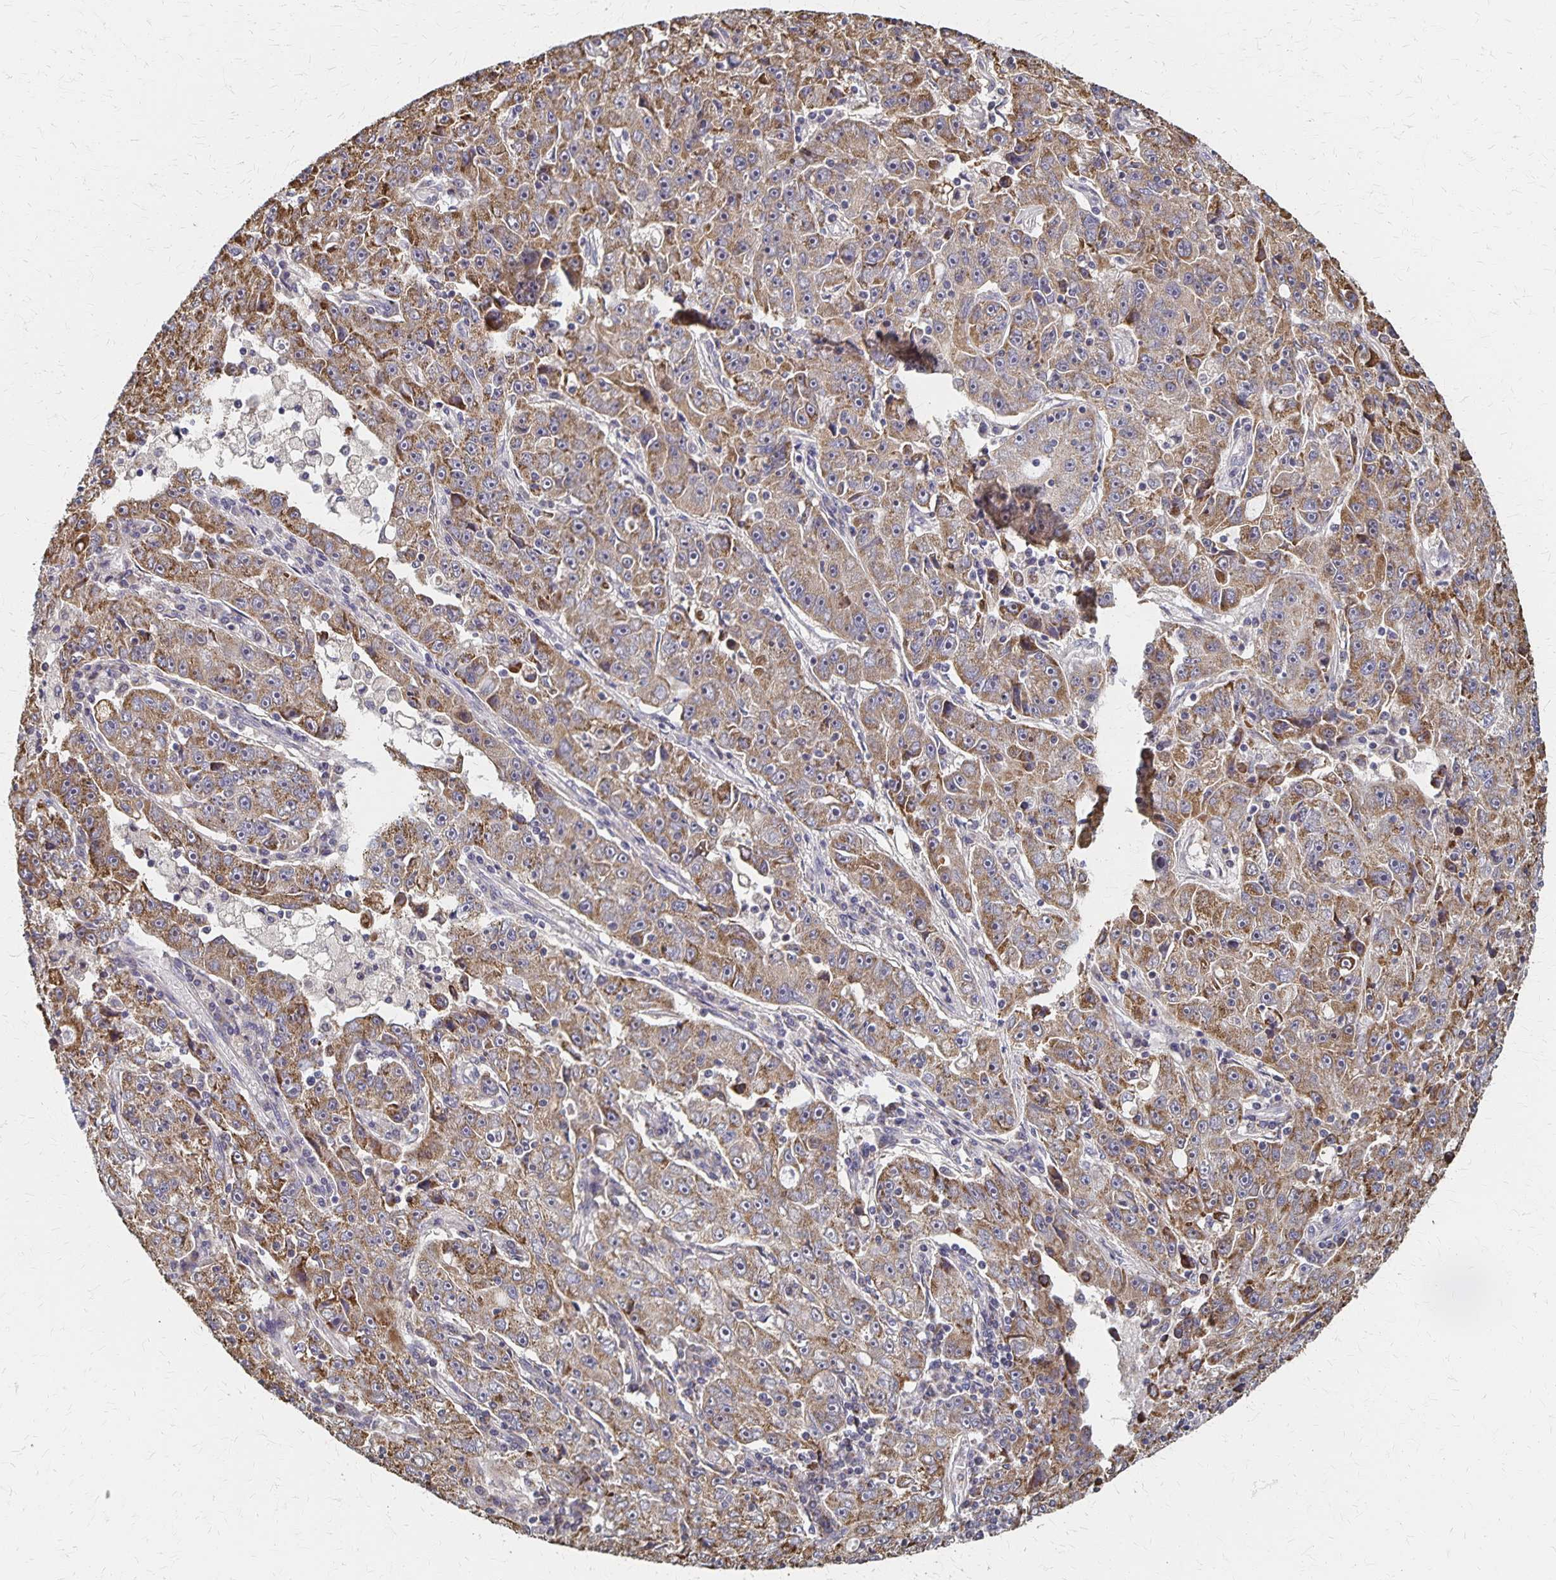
{"staining": {"intensity": "moderate", "quantity": ">75%", "location": "cytoplasmic/membranous"}, "tissue": "lung cancer", "cell_type": "Tumor cells", "image_type": "cancer", "snomed": [{"axis": "morphology", "description": "Normal morphology"}, {"axis": "morphology", "description": "Adenocarcinoma, NOS"}, {"axis": "topography", "description": "Lymph node"}, {"axis": "topography", "description": "Lung"}], "caption": "Lung adenocarcinoma stained with a brown dye demonstrates moderate cytoplasmic/membranous positive positivity in approximately >75% of tumor cells.", "gene": "DYRK4", "patient": {"sex": "female", "age": 57}}